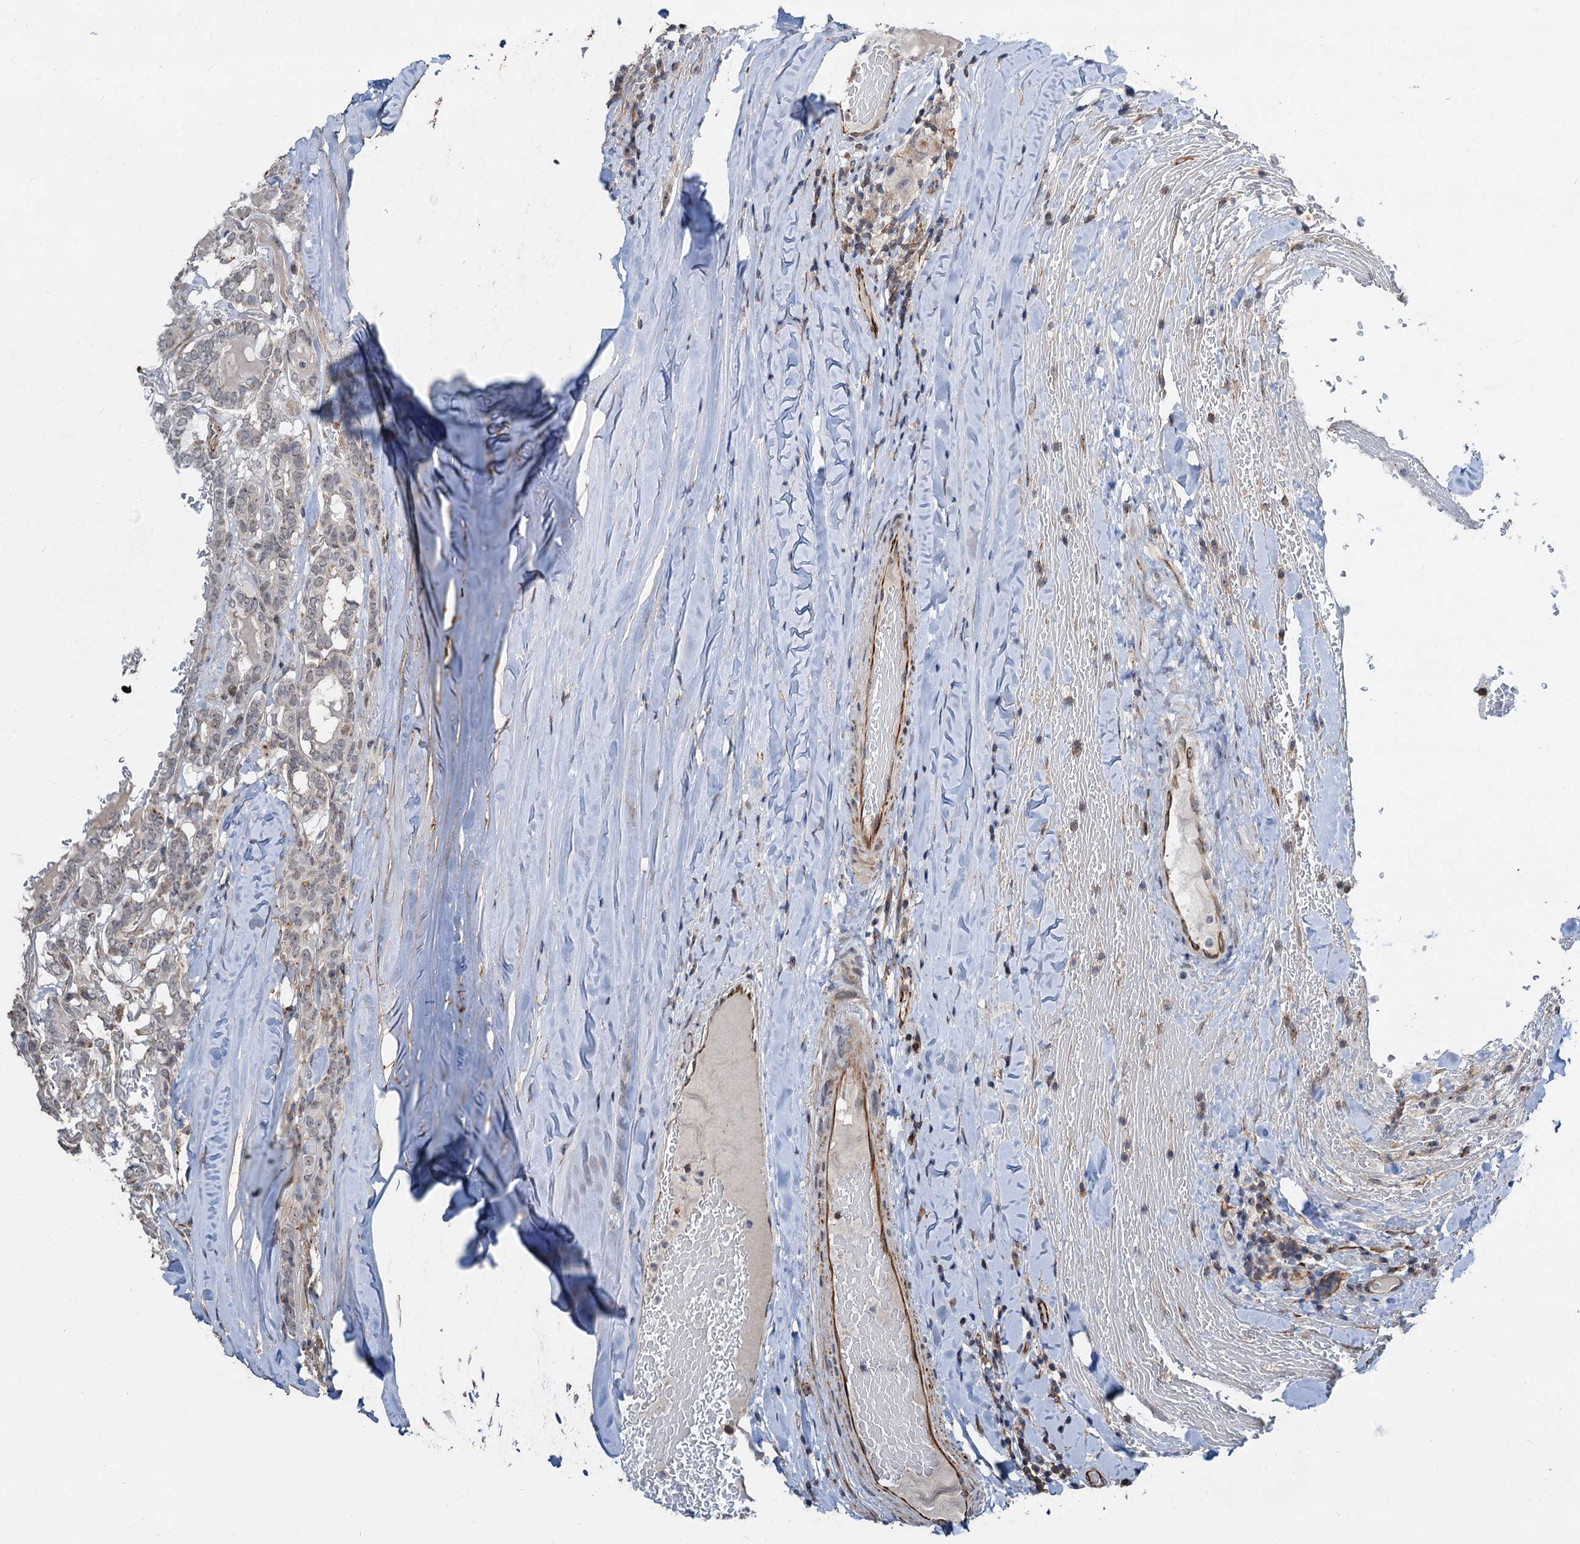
{"staining": {"intensity": "negative", "quantity": "none", "location": "none"}, "tissue": "thyroid cancer", "cell_type": "Tumor cells", "image_type": "cancer", "snomed": [{"axis": "morphology", "description": "Papillary adenocarcinoma, NOS"}, {"axis": "topography", "description": "Thyroid gland"}], "caption": "Immunohistochemistry (IHC) histopathology image of thyroid papillary adenocarcinoma stained for a protein (brown), which exhibits no positivity in tumor cells.", "gene": "TMA16", "patient": {"sex": "female", "age": 72}}